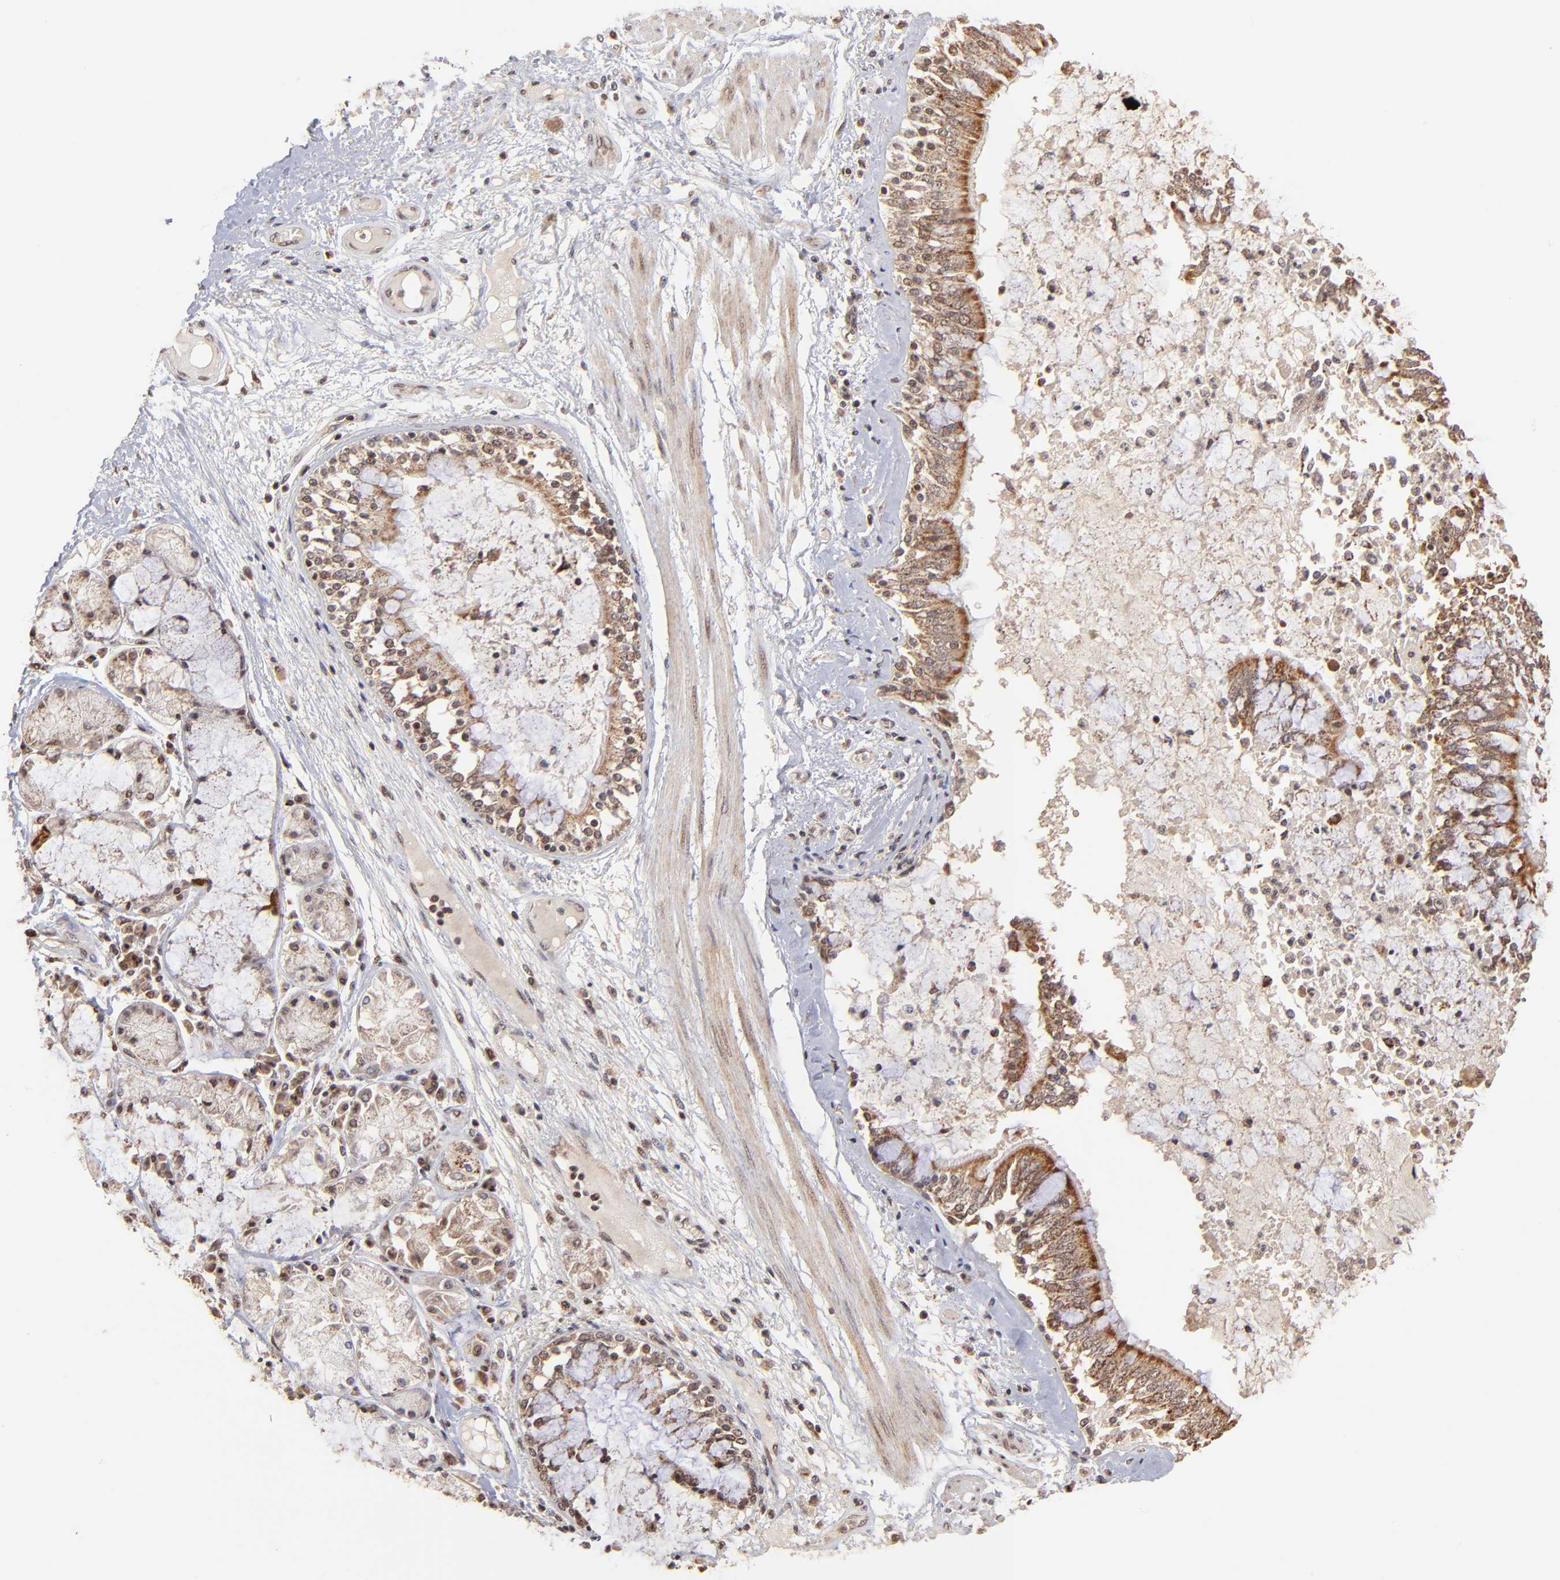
{"staining": {"intensity": "strong", "quantity": ">75%", "location": "cytoplasmic/membranous"}, "tissue": "bronchus", "cell_type": "Respiratory epithelial cells", "image_type": "normal", "snomed": [{"axis": "morphology", "description": "Normal tissue, NOS"}, {"axis": "topography", "description": "Cartilage tissue"}, {"axis": "topography", "description": "Bronchus"}, {"axis": "topography", "description": "Lung"}], "caption": "IHC micrograph of normal bronchus: bronchus stained using immunohistochemistry shows high levels of strong protein expression localized specifically in the cytoplasmic/membranous of respiratory epithelial cells, appearing as a cytoplasmic/membranous brown color.", "gene": "MED15", "patient": {"sex": "female", "age": 49}}